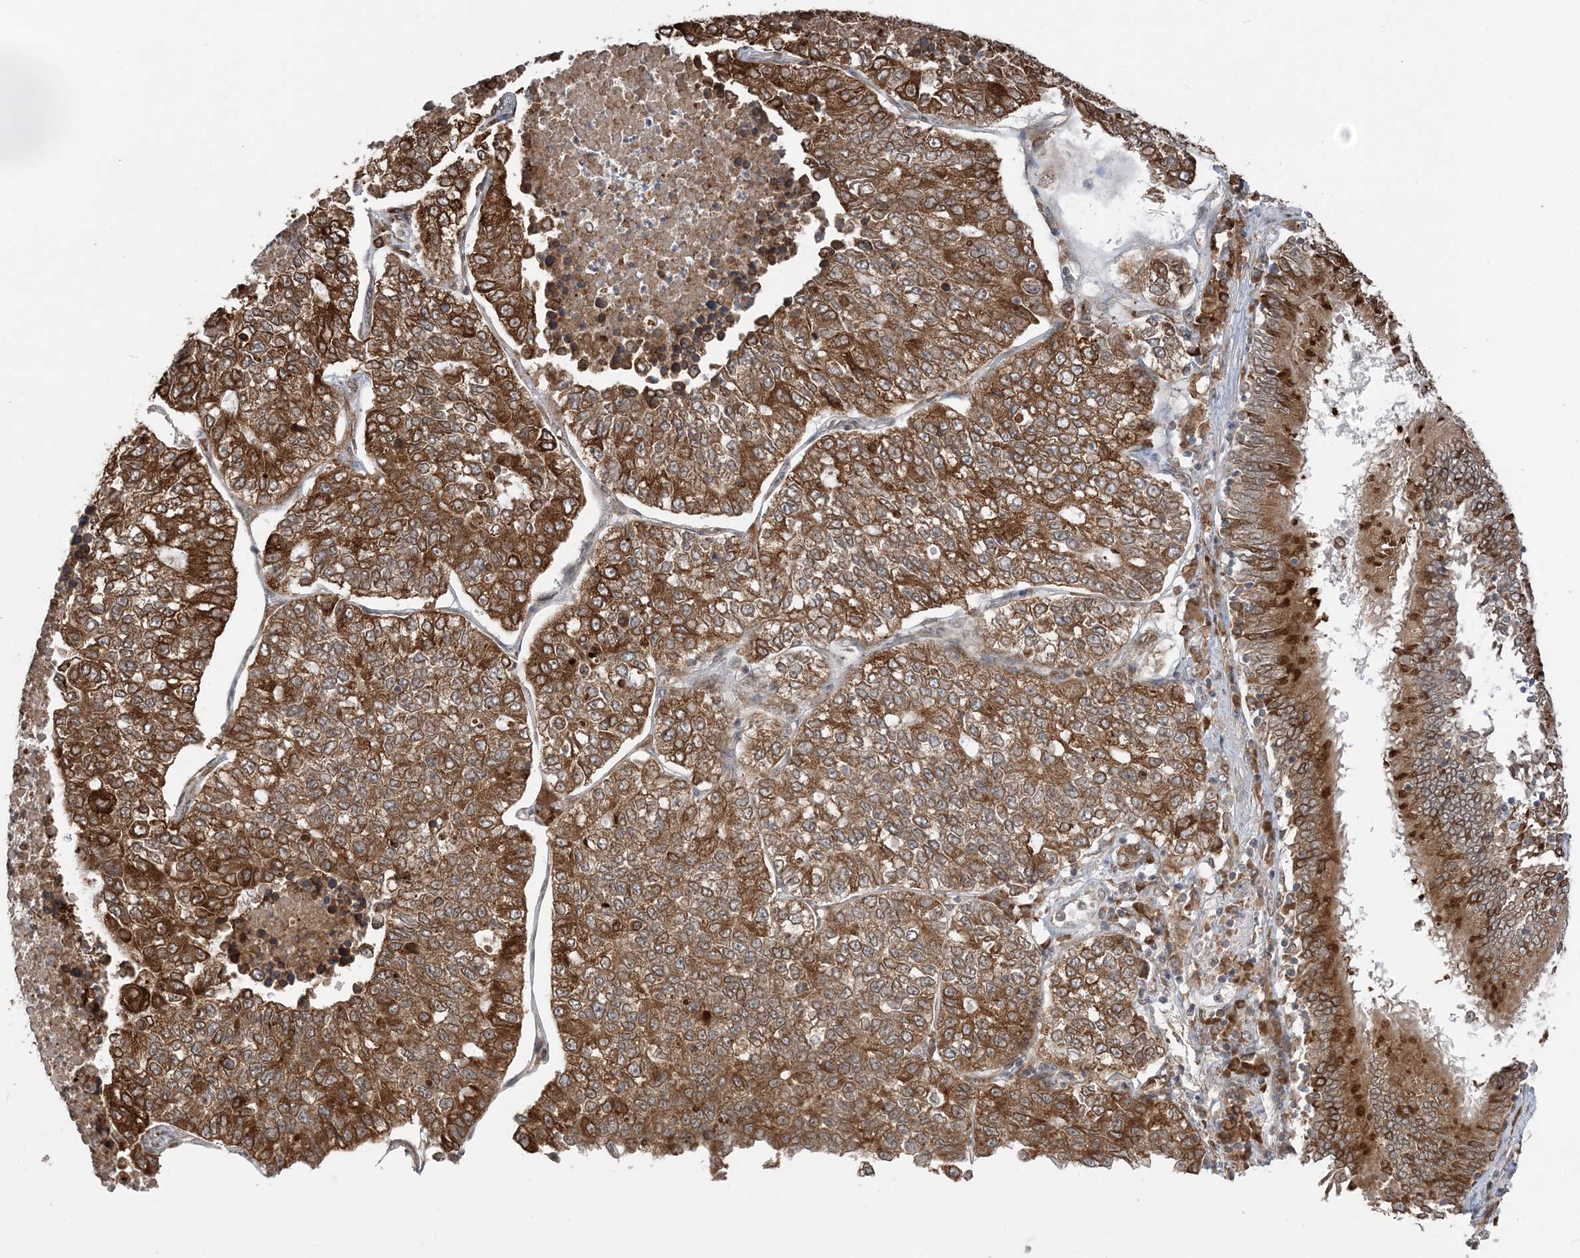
{"staining": {"intensity": "strong", "quantity": ">75%", "location": "cytoplasmic/membranous"}, "tissue": "lung cancer", "cell_type": "Tumor cells", "image_type": "cancer", "snomed": [{"axis": "morphology", "description": "Adenocarcinoma, NOS"}, {"axis": "topography", "description": "Lung"}], "caption": "Strong cytoplasmic/membranous protein positivity is identified in about >75% of tumor cells in lung cancer.", "gene": "TMED10", "patient": {"sex": "male", "age": 49}}